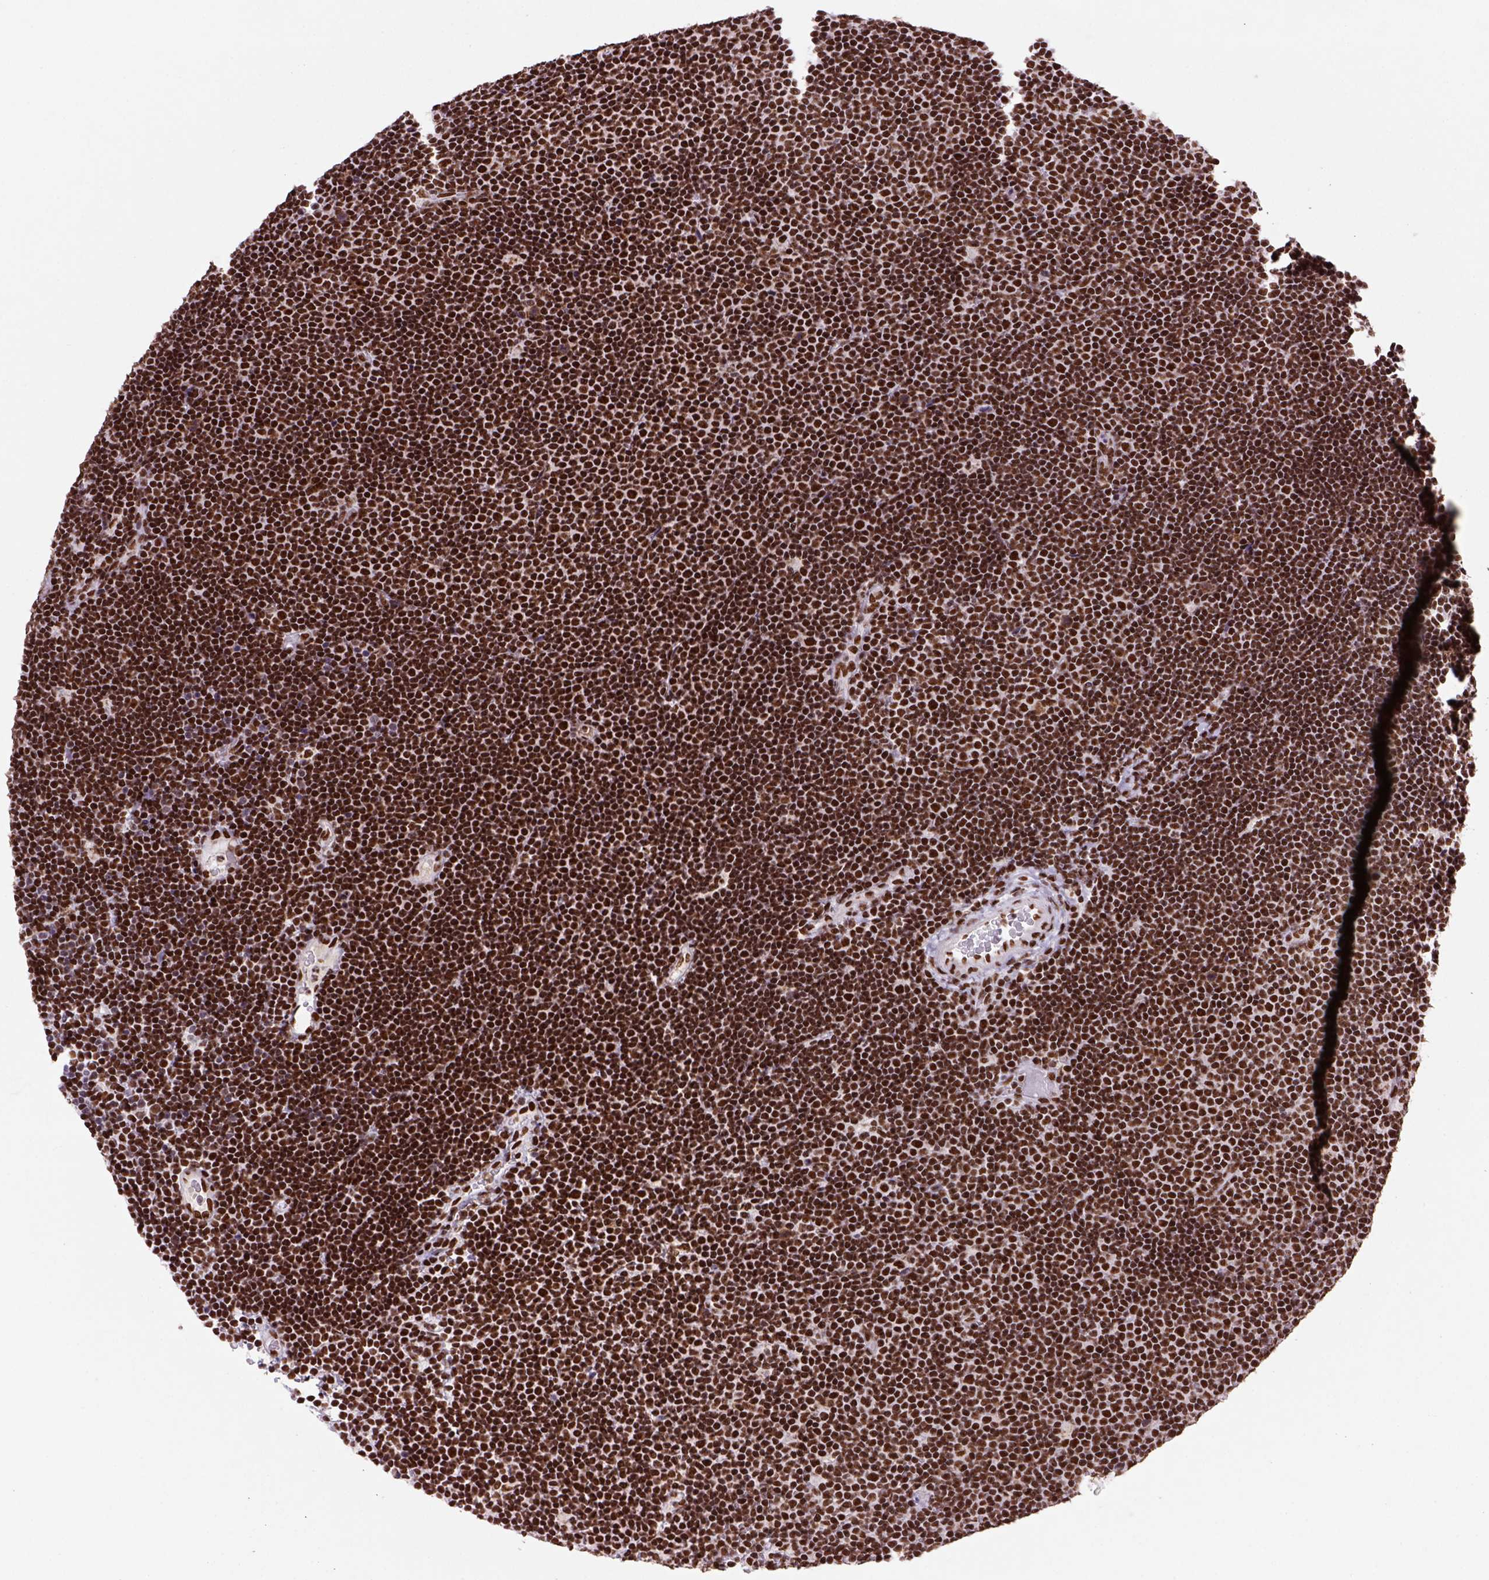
{"staining": {"intensity": "strong", "quantity": ">75%", "location": "nuclear"}, "tissue": "lymphoma", "cell_type": "Tumor cells", "image_type": "cancer", "snomed": [{"axis": "morphology", "description": "Malignant lymphoma, non-Hodgkin's type, Low grade"}, {"axis": "topography", "description": "Brain"}], "caption": "Immunohistochemical staining of human lymphoma exhibits high levels of strong nuclear staining in about >75% of tumor cells.", "gene": "NSMCE2", "patient": {"sex": "female", "age": 66}}